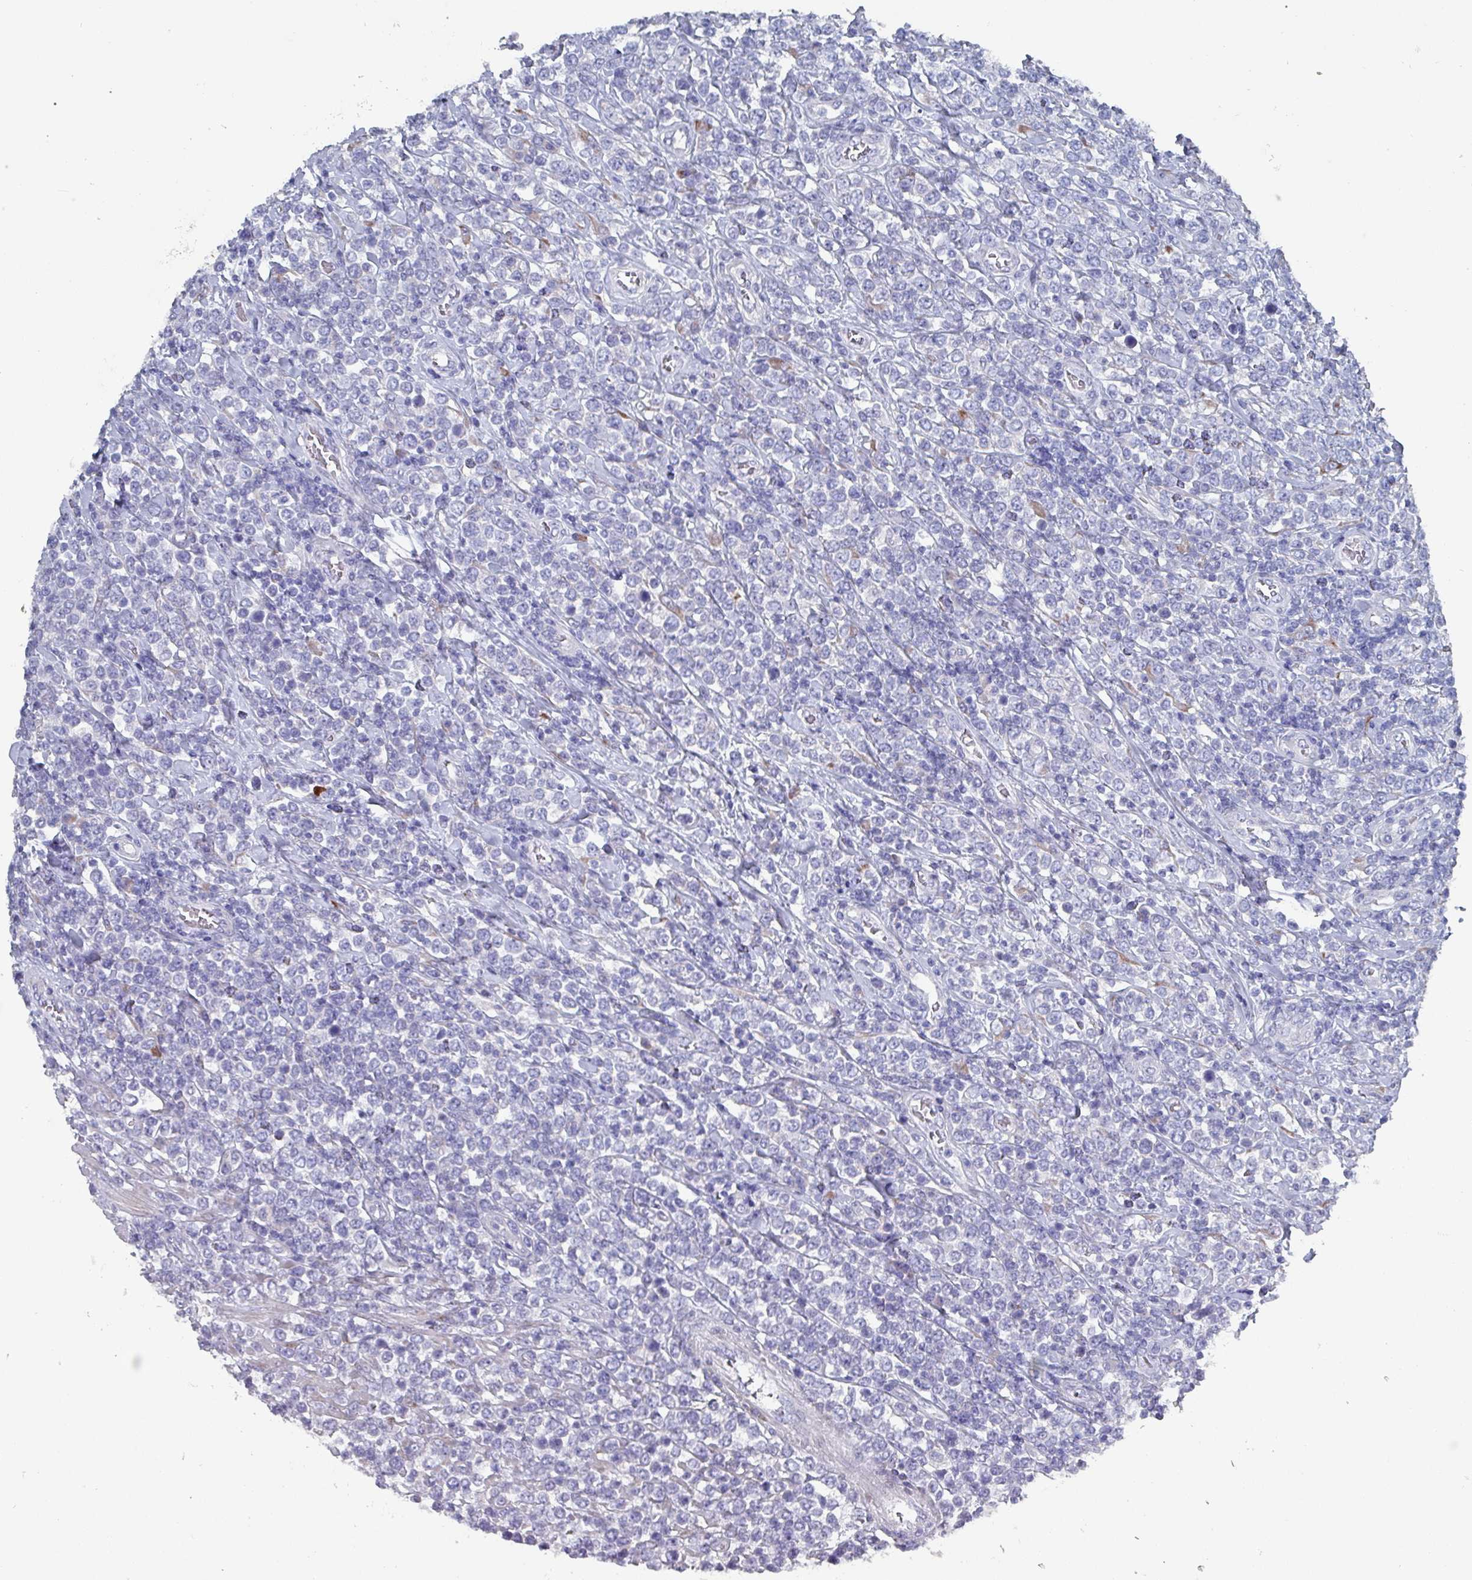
{"staining": {"intensity": "negative", "quantity": "none", "location": "none"}, "tissue": "lymphoma", "cell_type": "Tumor cells", "image_type": "cancer", "snomed": [{"axis": "morphology", "description": "Malignant lymphoma, non-Hodgkin's type, High grade"}, {"axis": "topography", "description": "Soft tissue"}], "caption": "Immunohistochemical staining of human lymphoma displays no significant expression in tumor cells. (Immunohistochemistry, brightfield microscopy, high magnification).", "gene": "DRD5", "patient": {"sex": "female", "age": 56}}